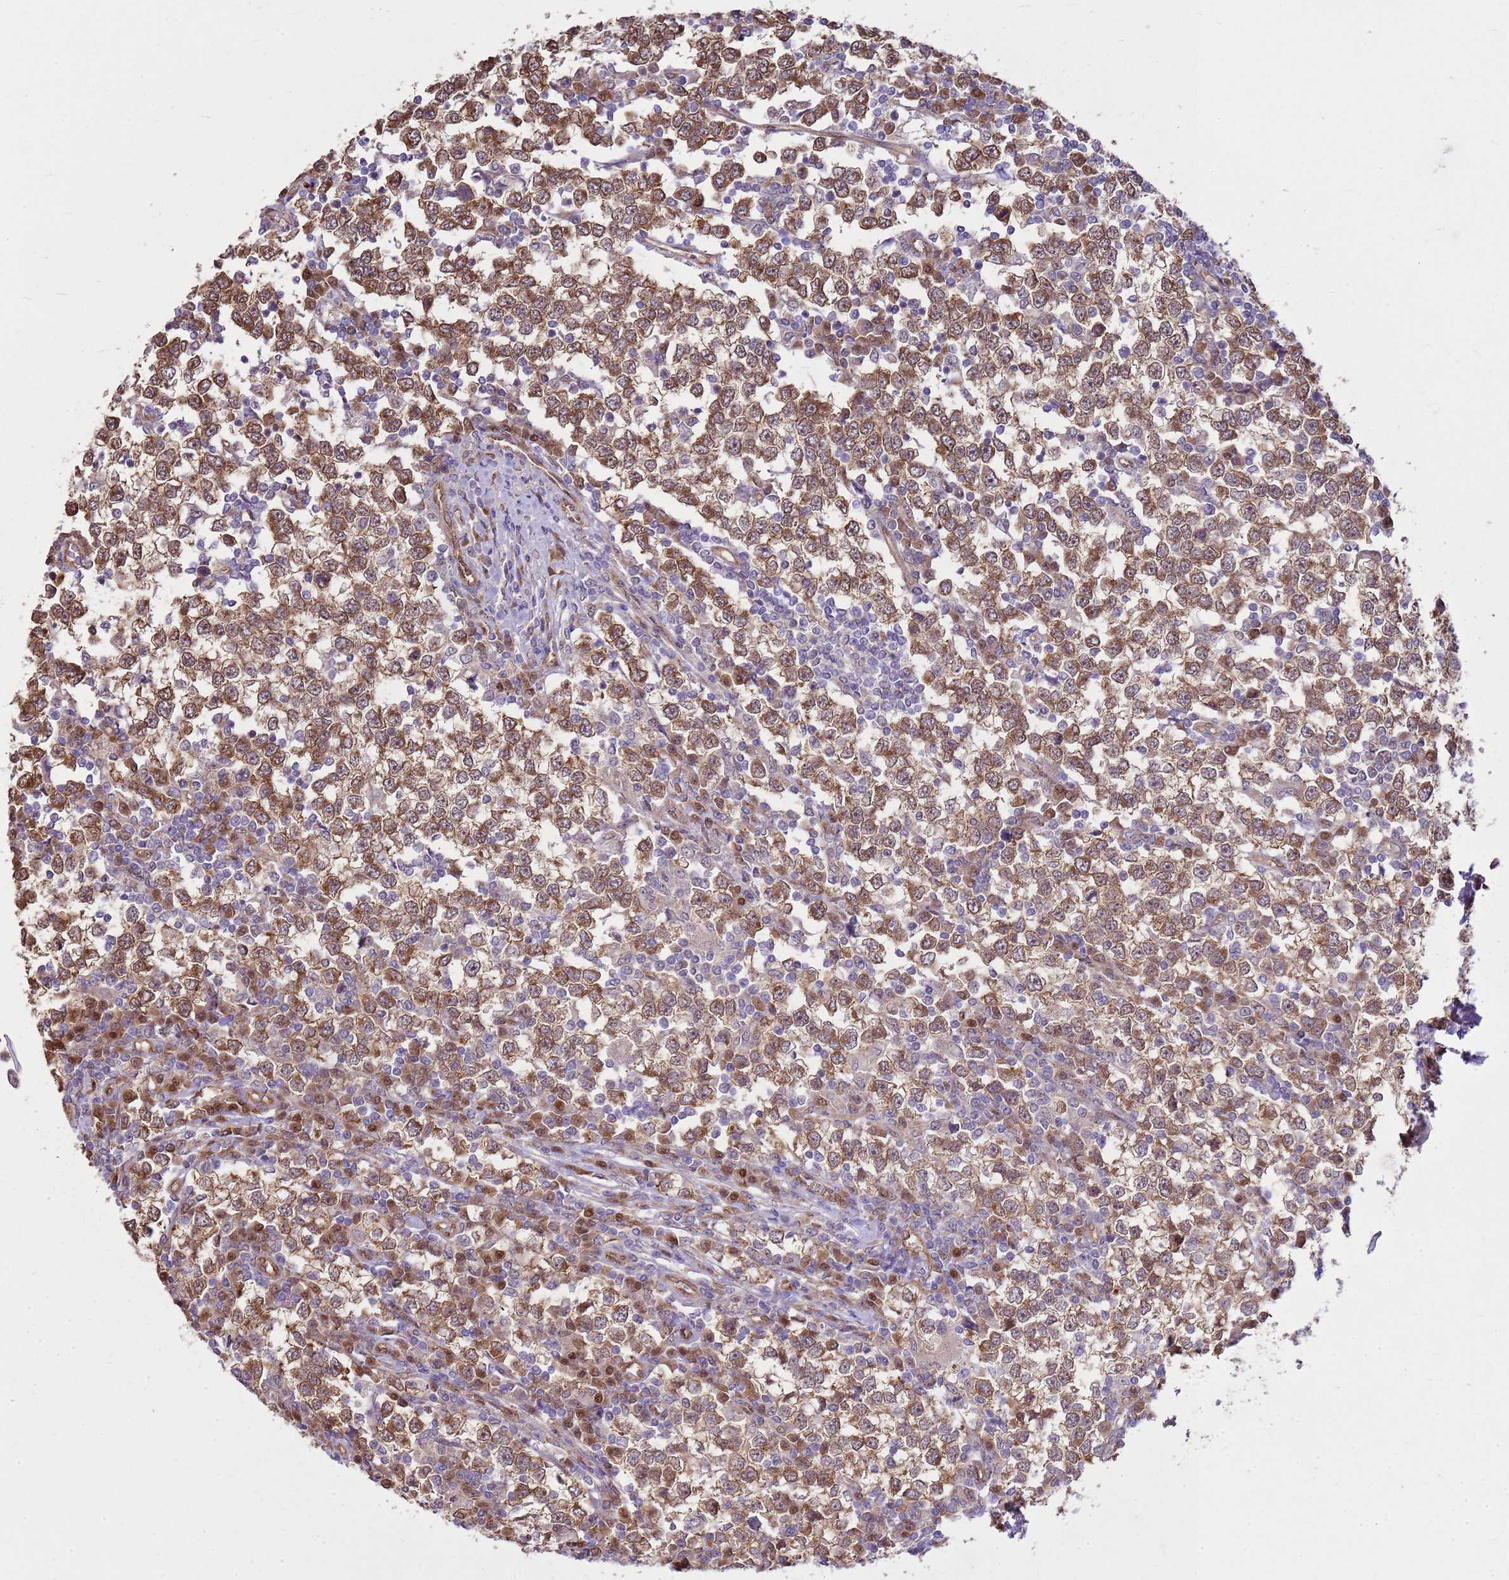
{"staining": {"intensity": "moderate", "quantity": ">75%", "location": "cytoplasmic/membranous"}, "tissue": "testis cancer", "cell_type": "Tumor cells", "image_type": "cancer", "snomed": [{"axis": "morphology", "description": "Seminoma, NOS"}, {"axis": "topography", "description": "Testis"}], "caption": "Brown immunohistochemical staining in testis seminoma reveals moderate cytoplasmic/membranous expression in about >75% of tumor cells.", "gene": "YWHAE", "patient": {"sex": "male", "age": 65}}